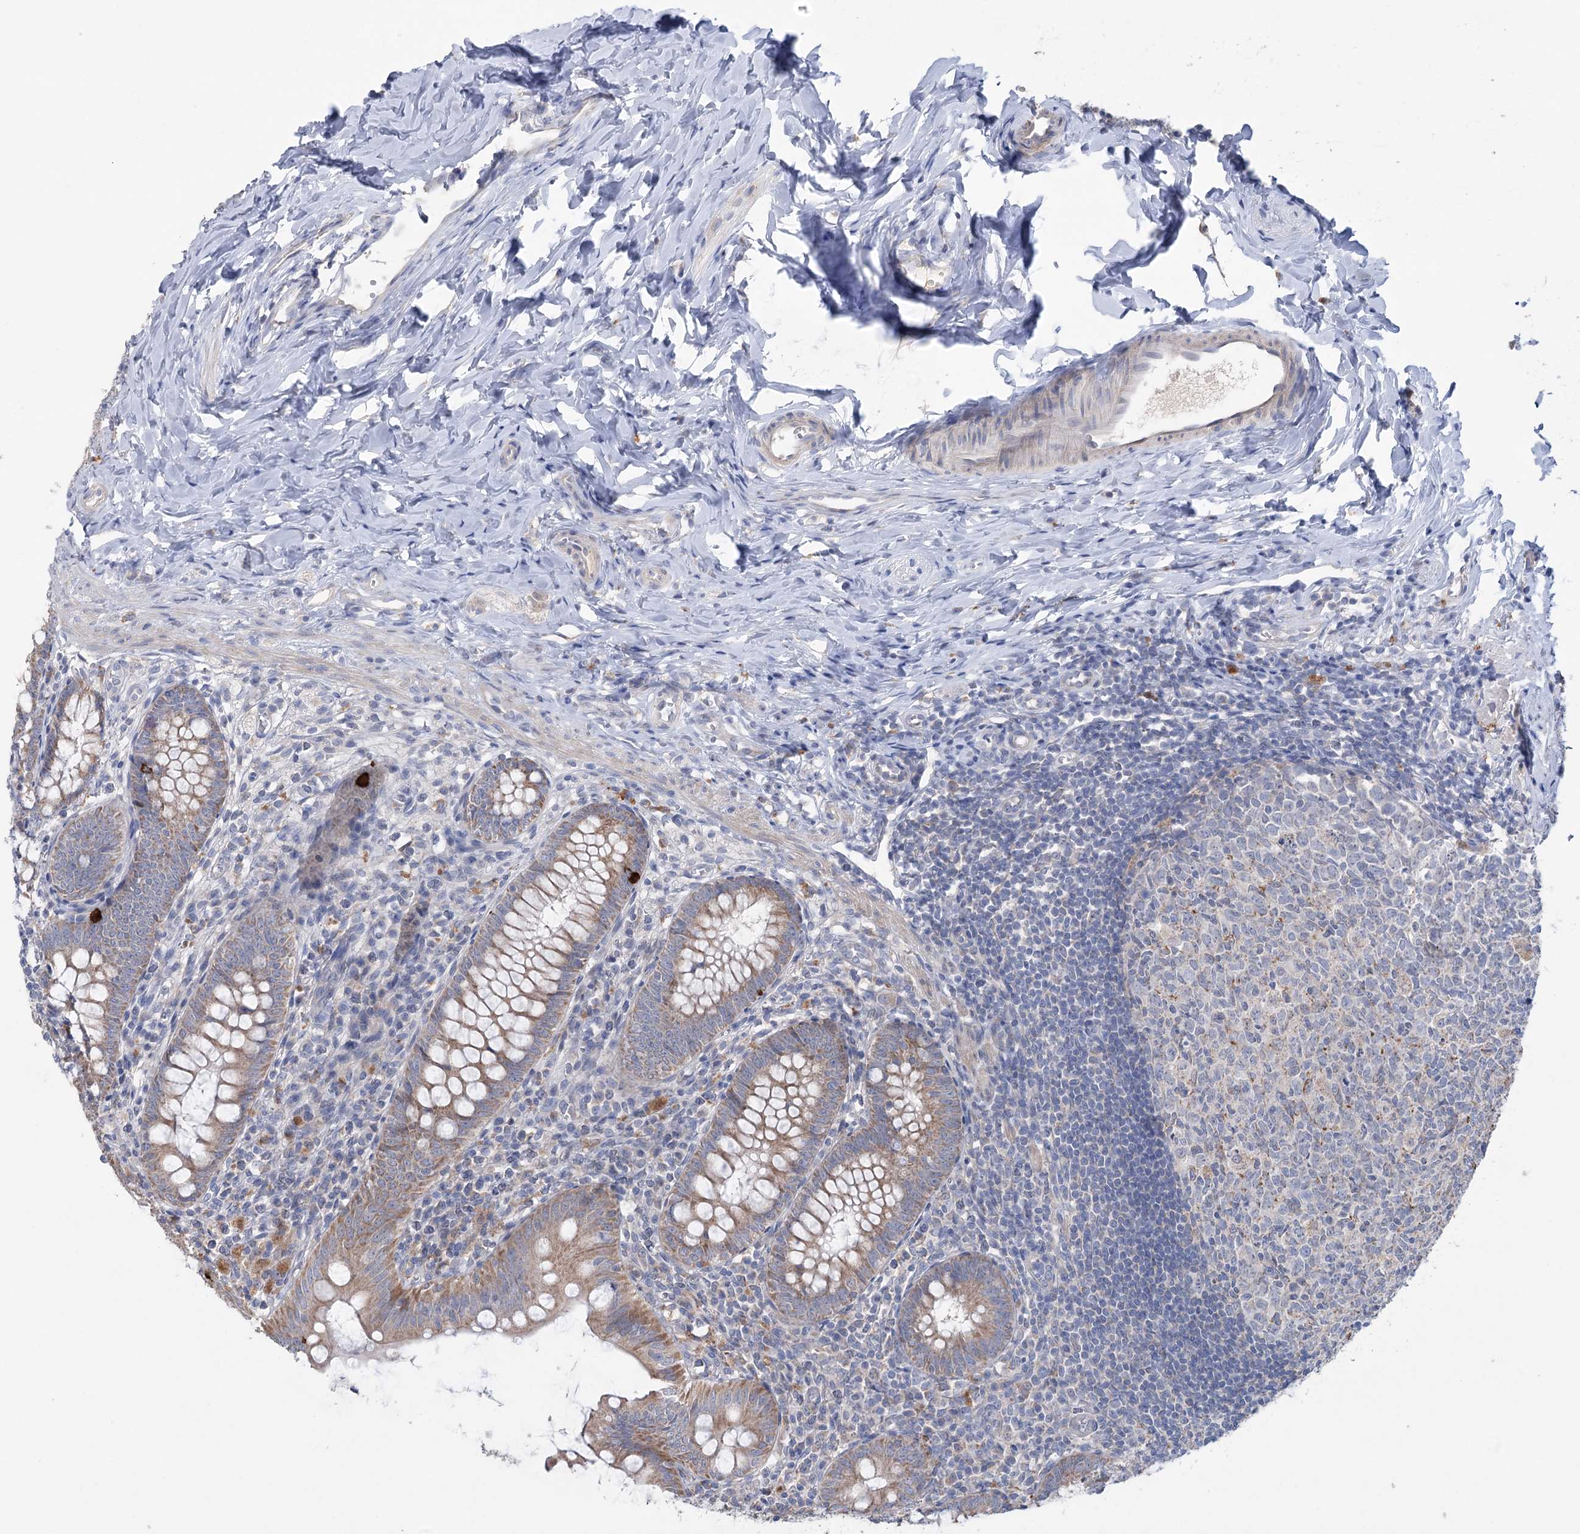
{"staining": {"intensity": "moderate", "quantity": ">75%", "location": "cytoplasmic/membranous"}, "tissue": "appendix", "cell_type": "Glandular cells", "image_type": "normal", "snomed": [{"axis": "morphology", "description": "Normal tissue, NOS"}, {"axis": "topography", "description": "Appendix"}], "caption": "Brown immunohistochemical staining in benign human appendix shows moderate cytoplasmic/membranous positivity in approximately >75% of glandular cells. Nuclei are stained in blue.", "gene": "MTCH2", "patient": {"sex": "male", "age": 14}}